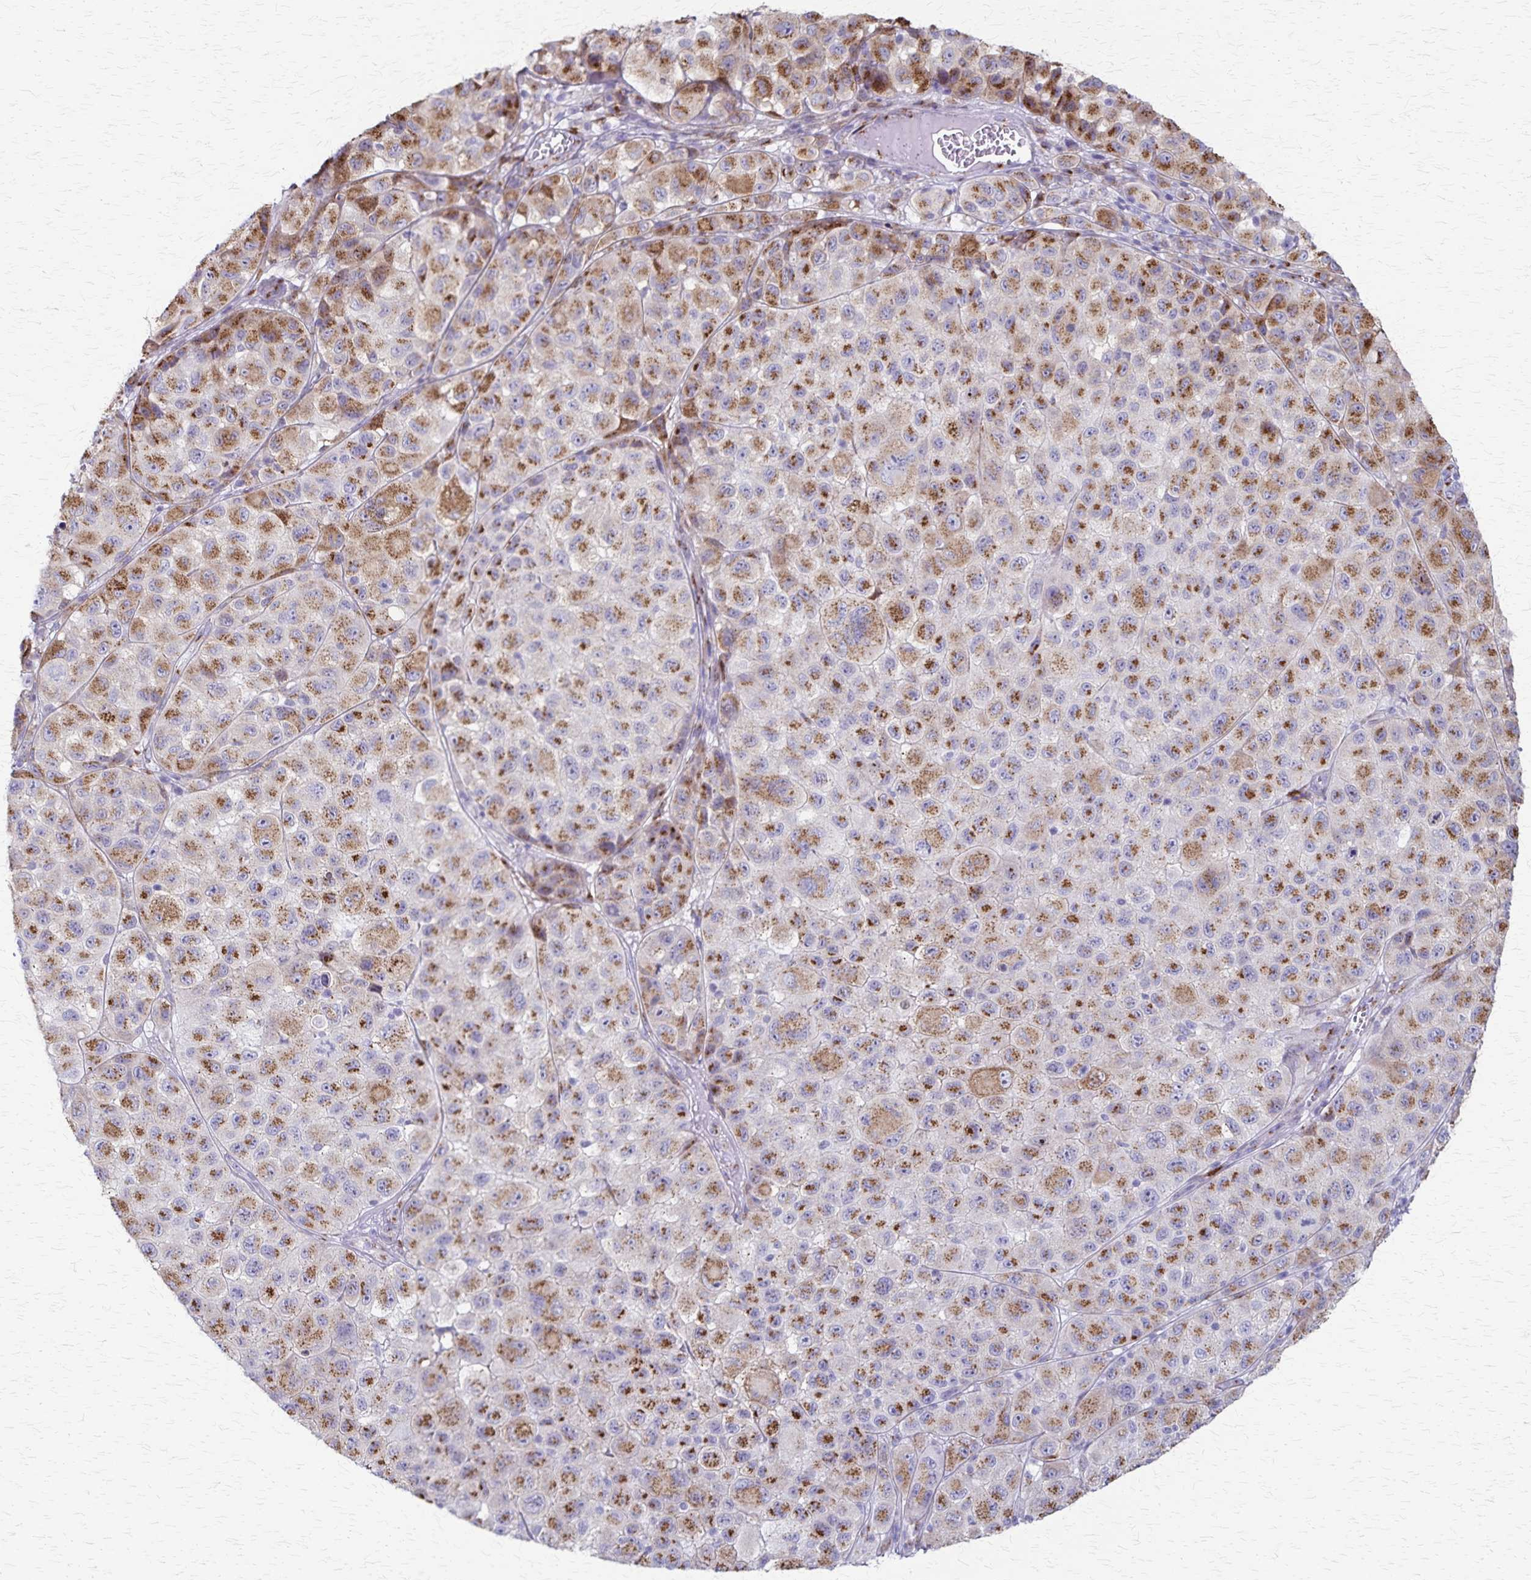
{"staining": {"intensity": "moderate", "quantity": ">75%", "location": "cytoplasmic/membranous"}, "tissue": "melanoma", "cell_type": "Tumor cells", "image_type": "cancer", "snomed": [{"axis": "morphology", "description": "Malignant melanoma, NOS"}, {"axis": "topography", "description": "Skin"}], "caption": "A photomicrograph of malignant melanoma stained for a protein shows moderate cytoplasmic/membranous brown staining in tumor cells.", "gene": "MCFD2", "patient": {"sex": "male", "age": 93}}